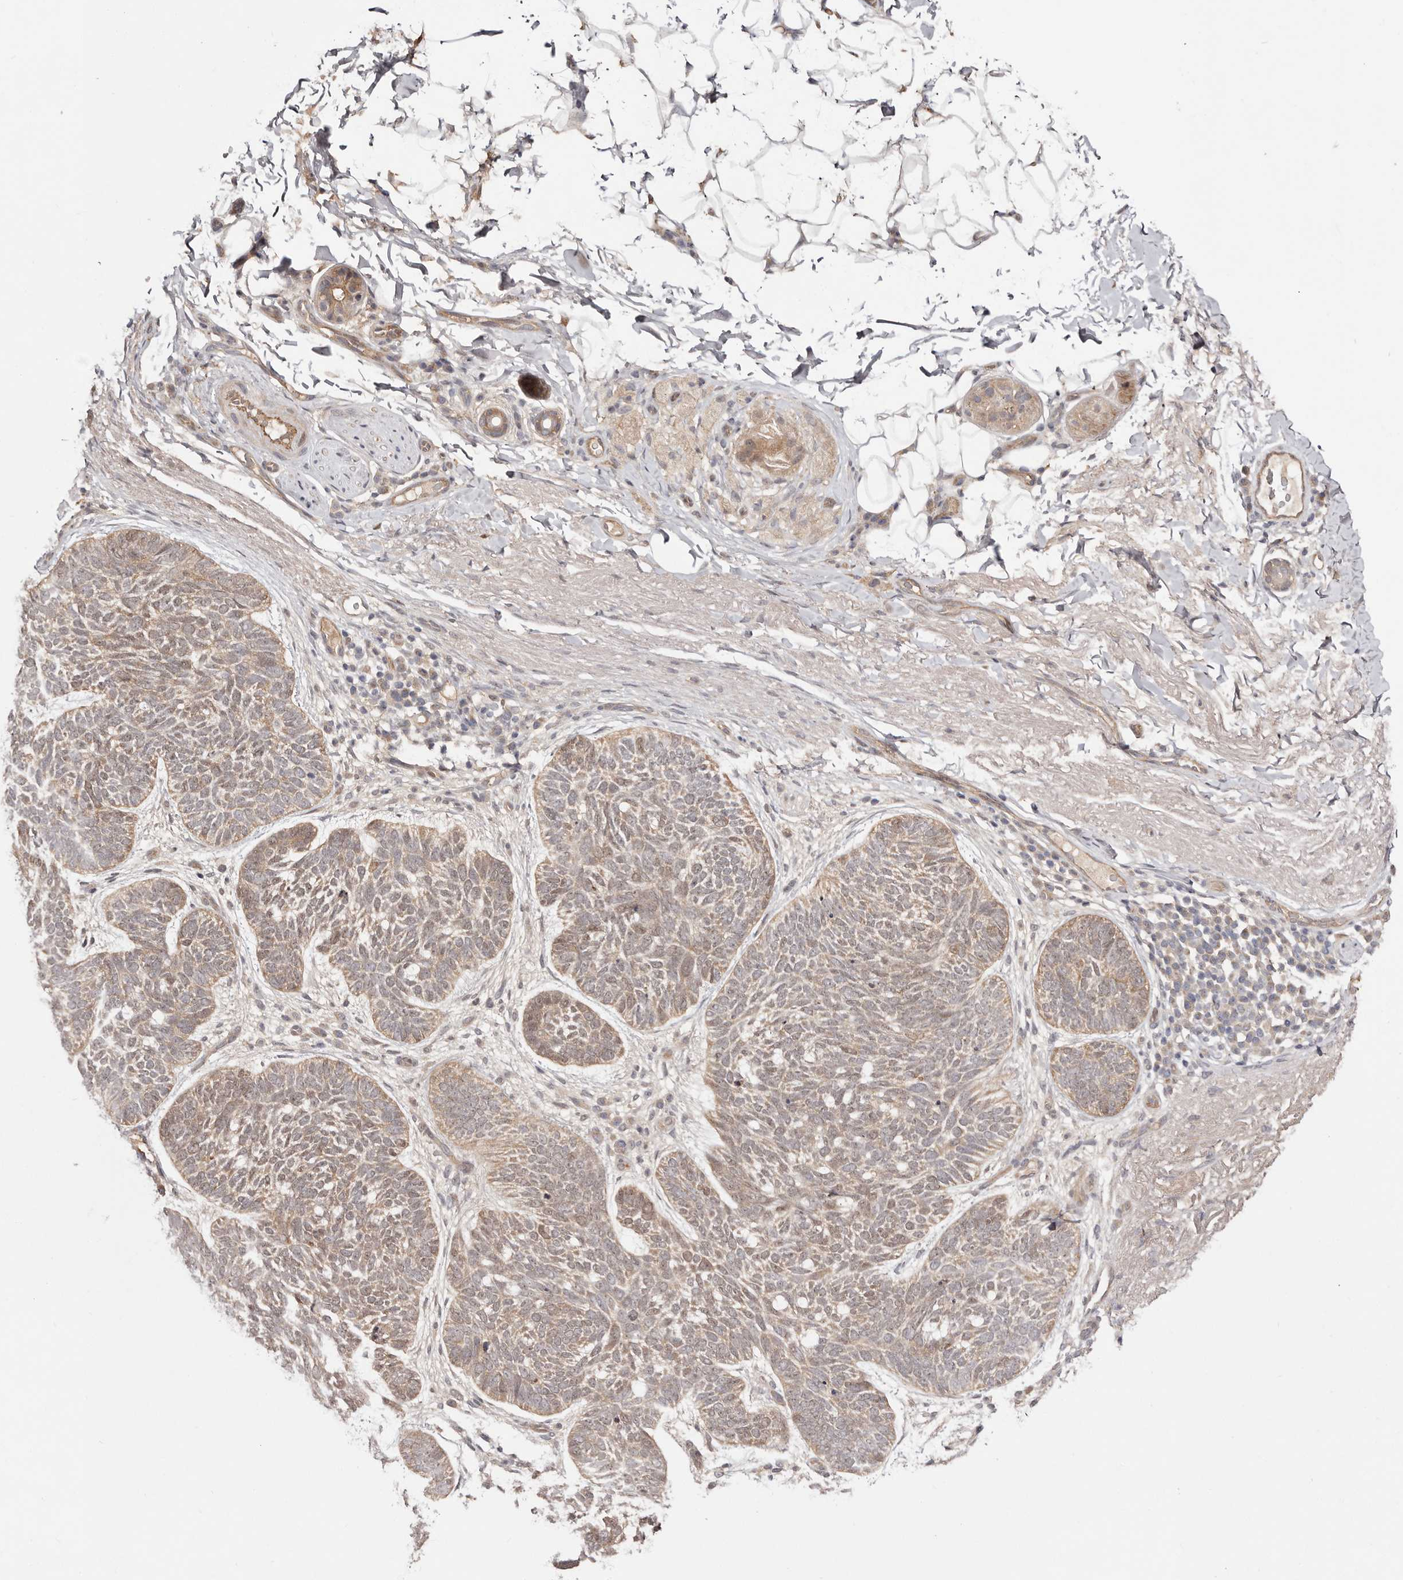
{"staining": {"intensity": "moderate", "quantity": ">75%", "location": "cytoplasmic/membranous"}, "tissue": "skin cancer", "cell_type": "Tumor cells", "image_type": "cancer", "snomed": [{"axis": "morphology", "description": "Basal cell carcinoma"}, {"axis": "topography", "description": "Skin"}], "caption": "Immunohistochemistry (IHC) of human skin cancer displays medium levels of moderate cytoplasmic/membranous expression in about >75% of tumor cells.", "gene": "EGR3", "patient": {"sex": "female", "age": 85}}